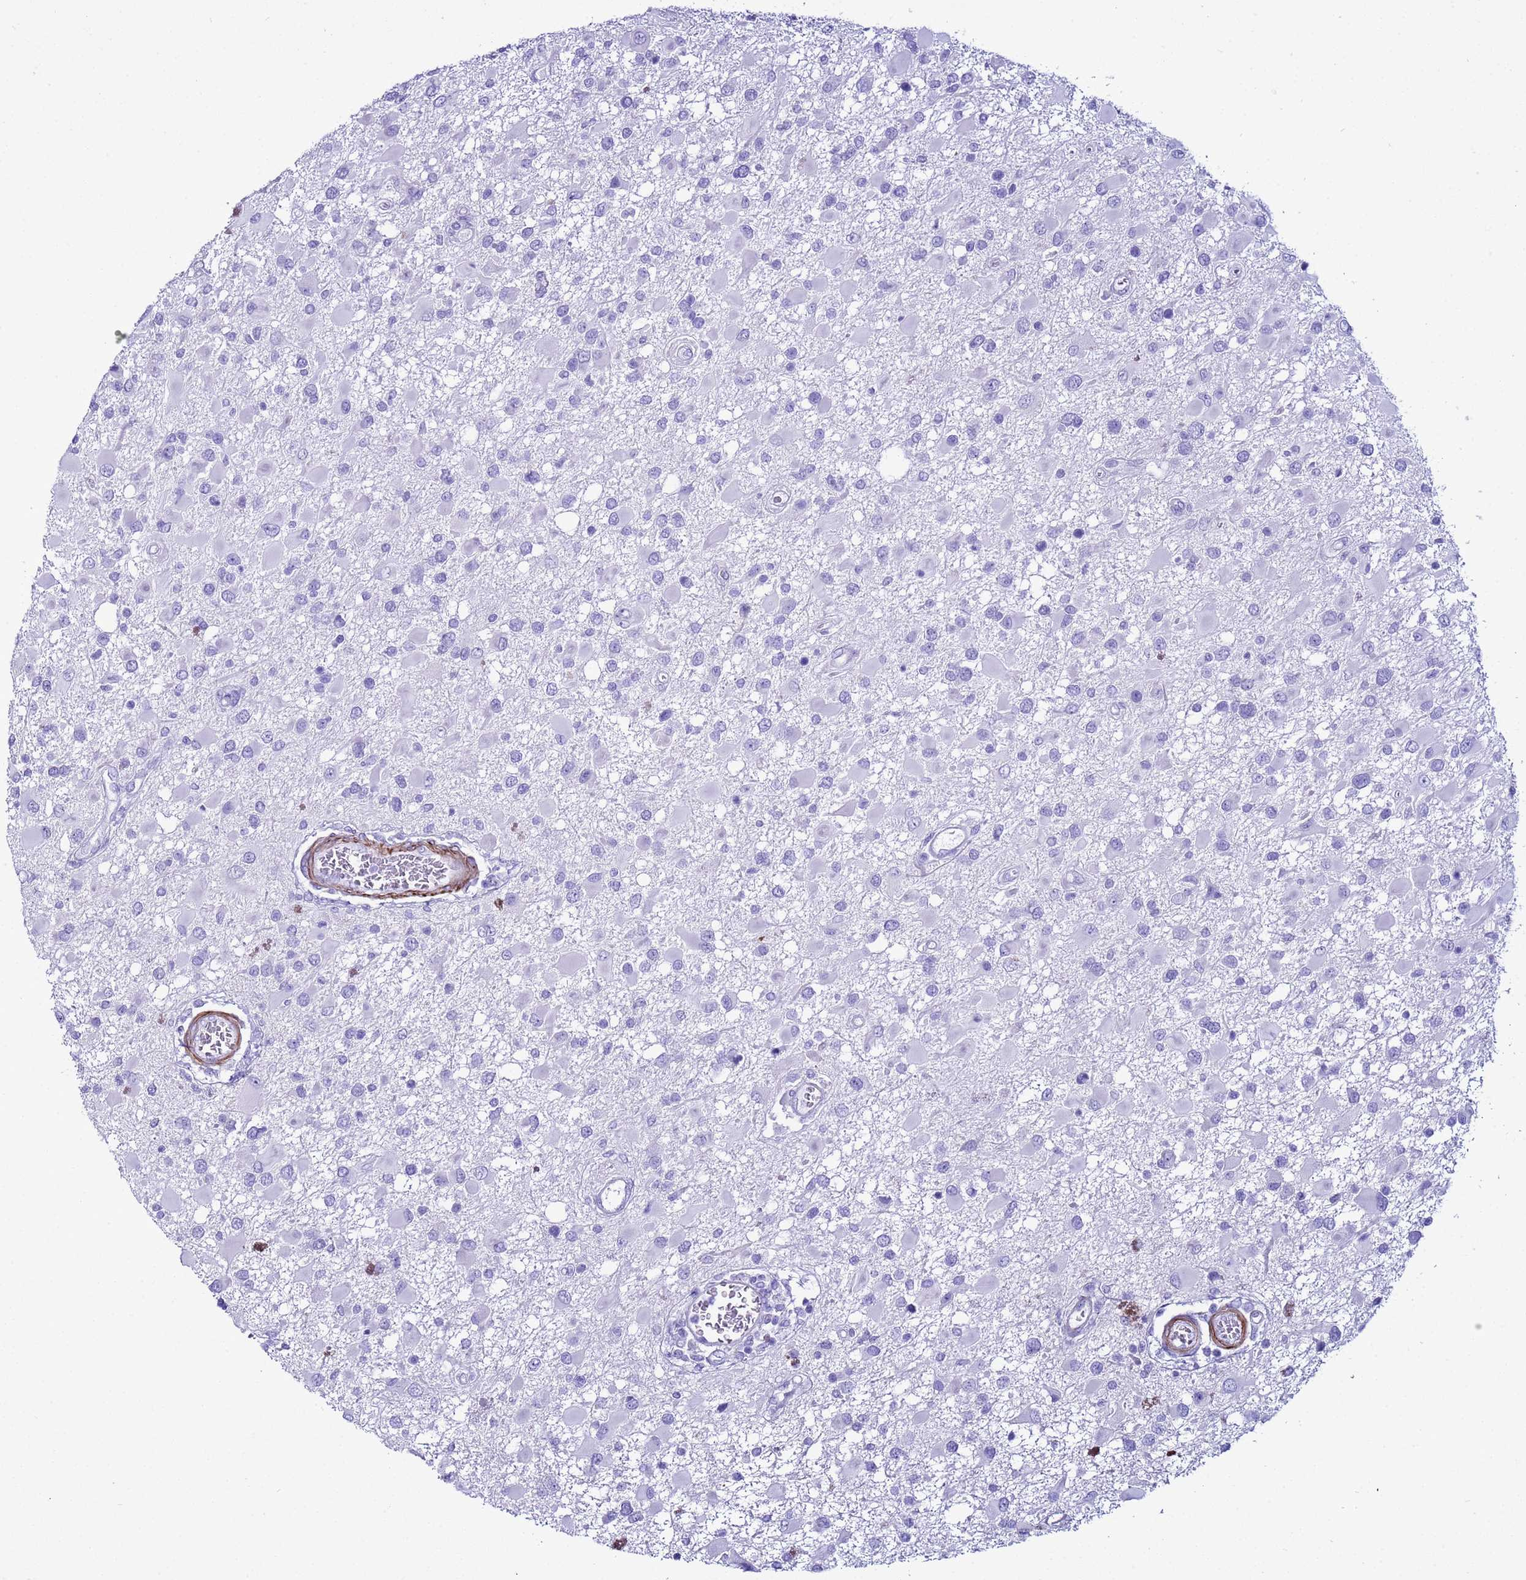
{"staining": {"intensity": "negative", "quantity": "none", "location": "none"}, "tissue": "glioma", "cell_type": "Tumor cells", "image_type": "cancer", "snomed": [{"axis": "morphology", "description": "Glioma, malignant, High grade"}, {"axis": "topography", "description": "Brain"}], "caption": "Immunohistochemical staining of glioma exhibits no significant positivity in tumor cells.", "gene": "LCMT1", "patient": {"sex": "male", "age": 53}}